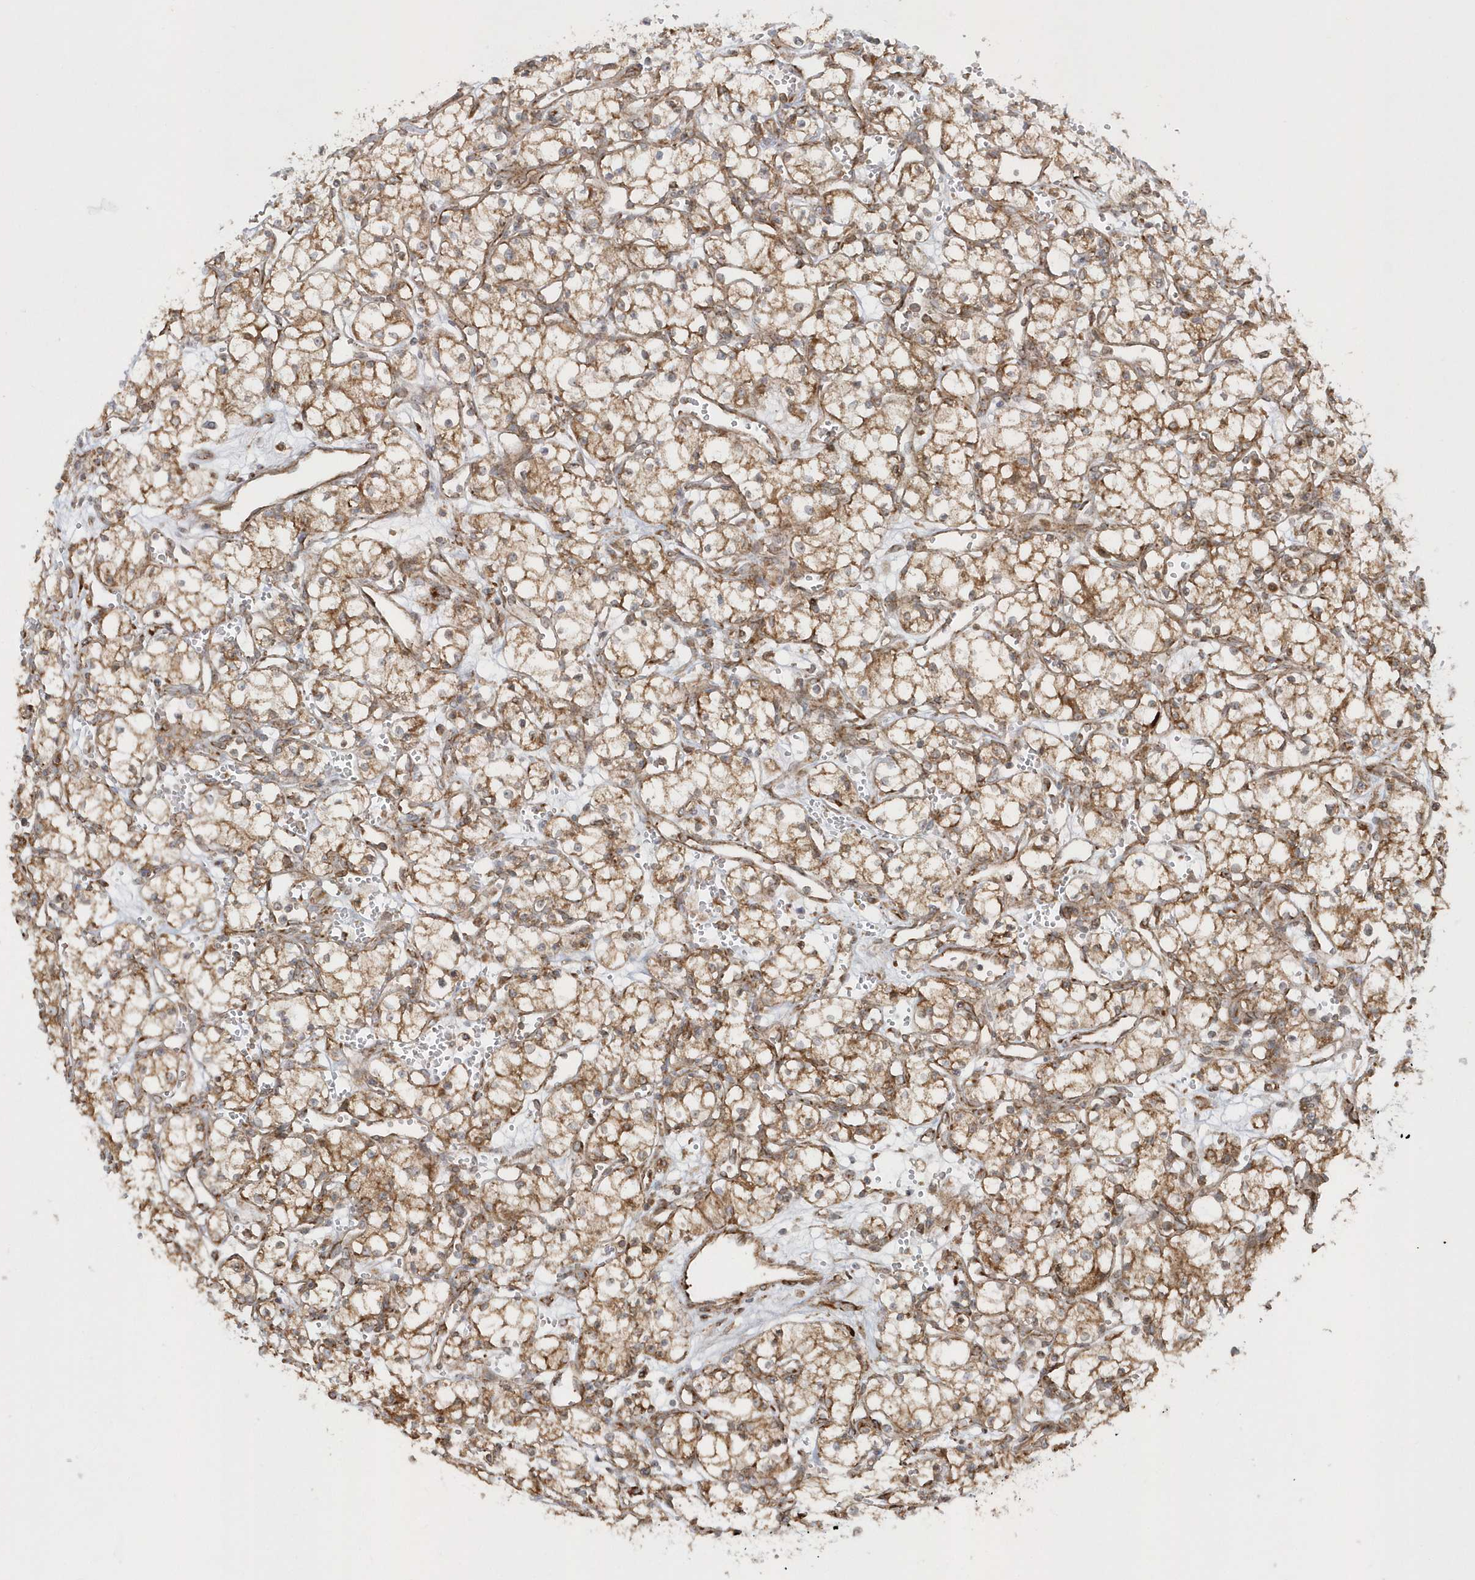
{"staining": {"intensity": "moderate", "quantity": ">75%", "location": "cytoplasmic/membranous"}, "tissue": "renal cancer", "cell_type": "Tumor cells", "image_type": "cancer", "snomed": [{"axis": "morphology", "description": "Adenocarcinoma, NOS"}, {"axis": "topography", "description": "Kidney"}], "caption": "IHC staining of renal cancer (adenocarcinoma), which reveals medium levels of moderate cytoplasmic/membranous positivity in approximately >75% of tumor cells indicating moderate cytoplasmic/membranous protein positivity. The staining was performed using DAB (brown) for protein detection and nuclei were counterstained in hematoxylin (blue).", "gene": "SH3BP2", "patient": {"sex": "male", "age": 59}}